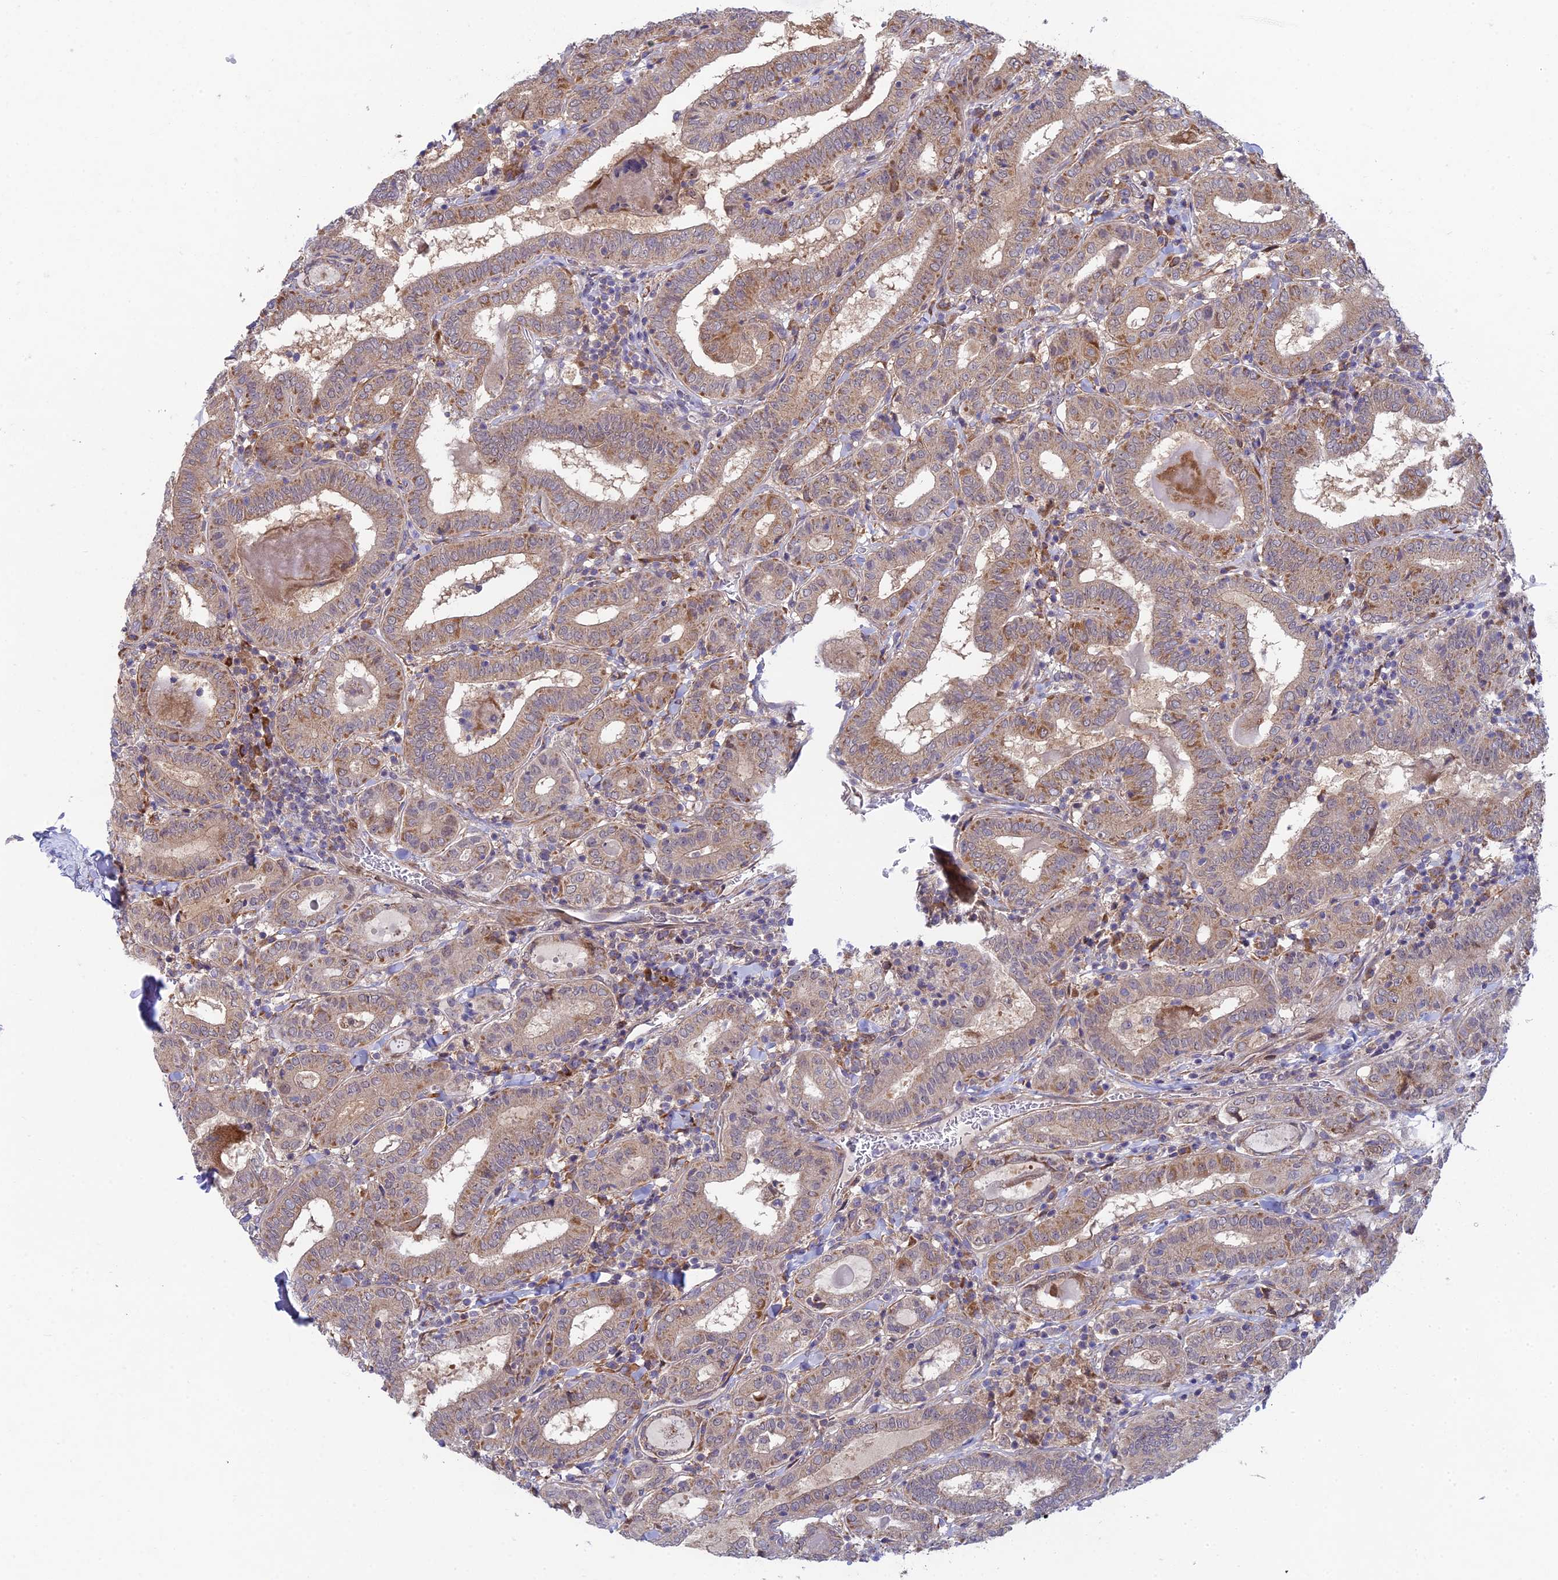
{"staining": {"intensity": "weak", "quantity": ">75%", "location": "cytoplasmic/membranous"}, "tissue": "thyroid cancer", "cell_type": "Tumor cells", "image_type": "cancer", "snomed": [{"axis": "morphology", "description": "Papillary adenocarcinoma, NOS"}, {"axis": "topography", "description": "Thyroid gland"}], "caption": "IHC photomicrograph of human thyroid cancer stained for a protein (brown), which displays low levels of weak cytoplasmic/membranous positivity in approximately >75% of tumor cells.", "gene": "INCA1", "patient": {"sex": "female", "age": 72}}